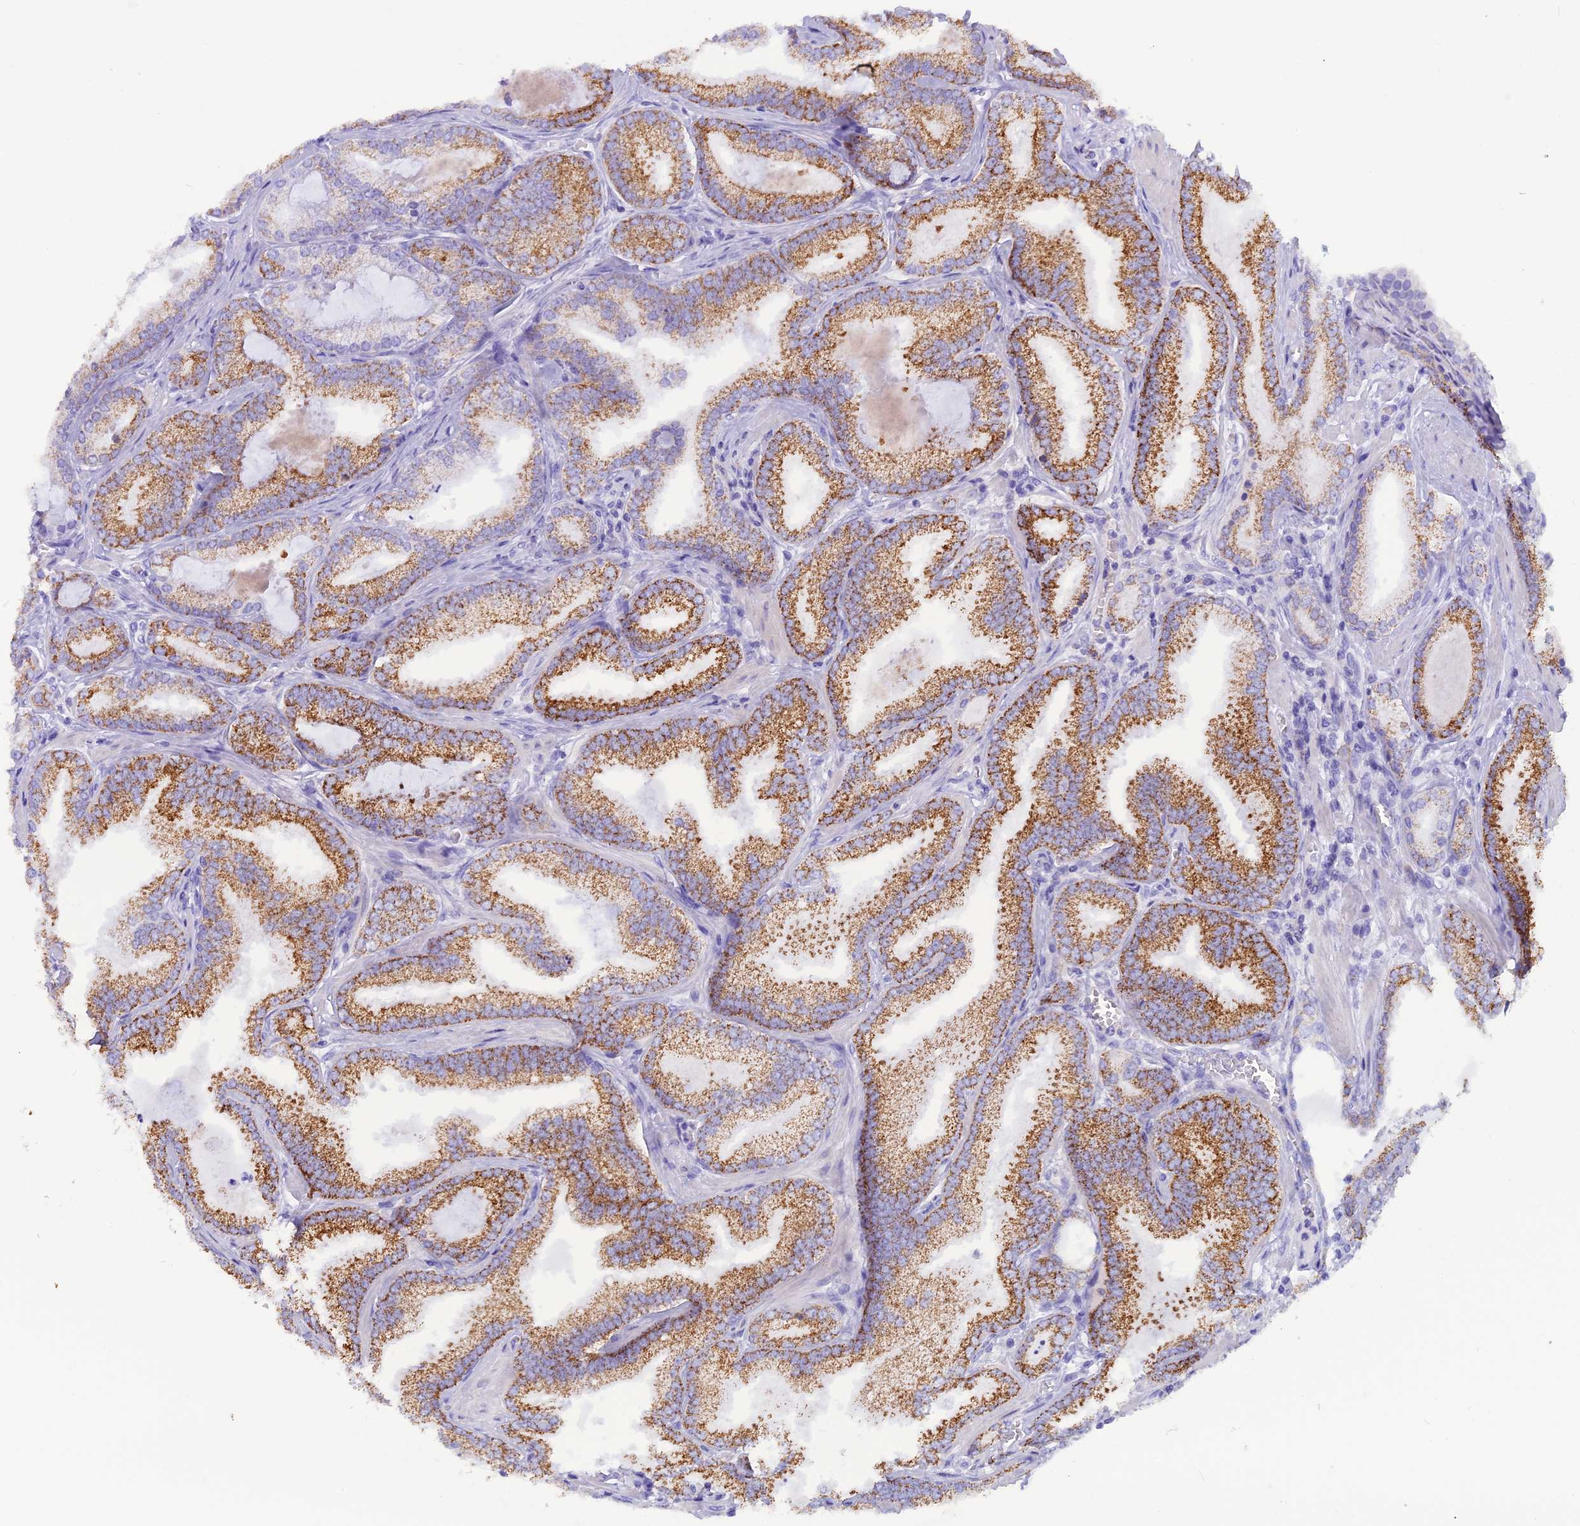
{"staining": {"intensity": "moderate", "quantity": ">75%", "location": "cytoplasmic/membranous"}, "tissue": "prostate cancer", "cell_type": "Tumor cells", "image_type": "cancer", "snomed": [{"axis": "morphology", "description": "Adenocarcinoma, Low grade"}, {"axis": "topography", "description": "Prostate"}], "caption": "Prostate cancer (adenocarcinoma (low-grade)) was stained to show a protein in brown. There is medium levels of moderate cytoplasmic/membranous positivity in about >75% of tumor cells.", "gene": "GLYATL1", "patient": {"sex": "male", "age": 60}}